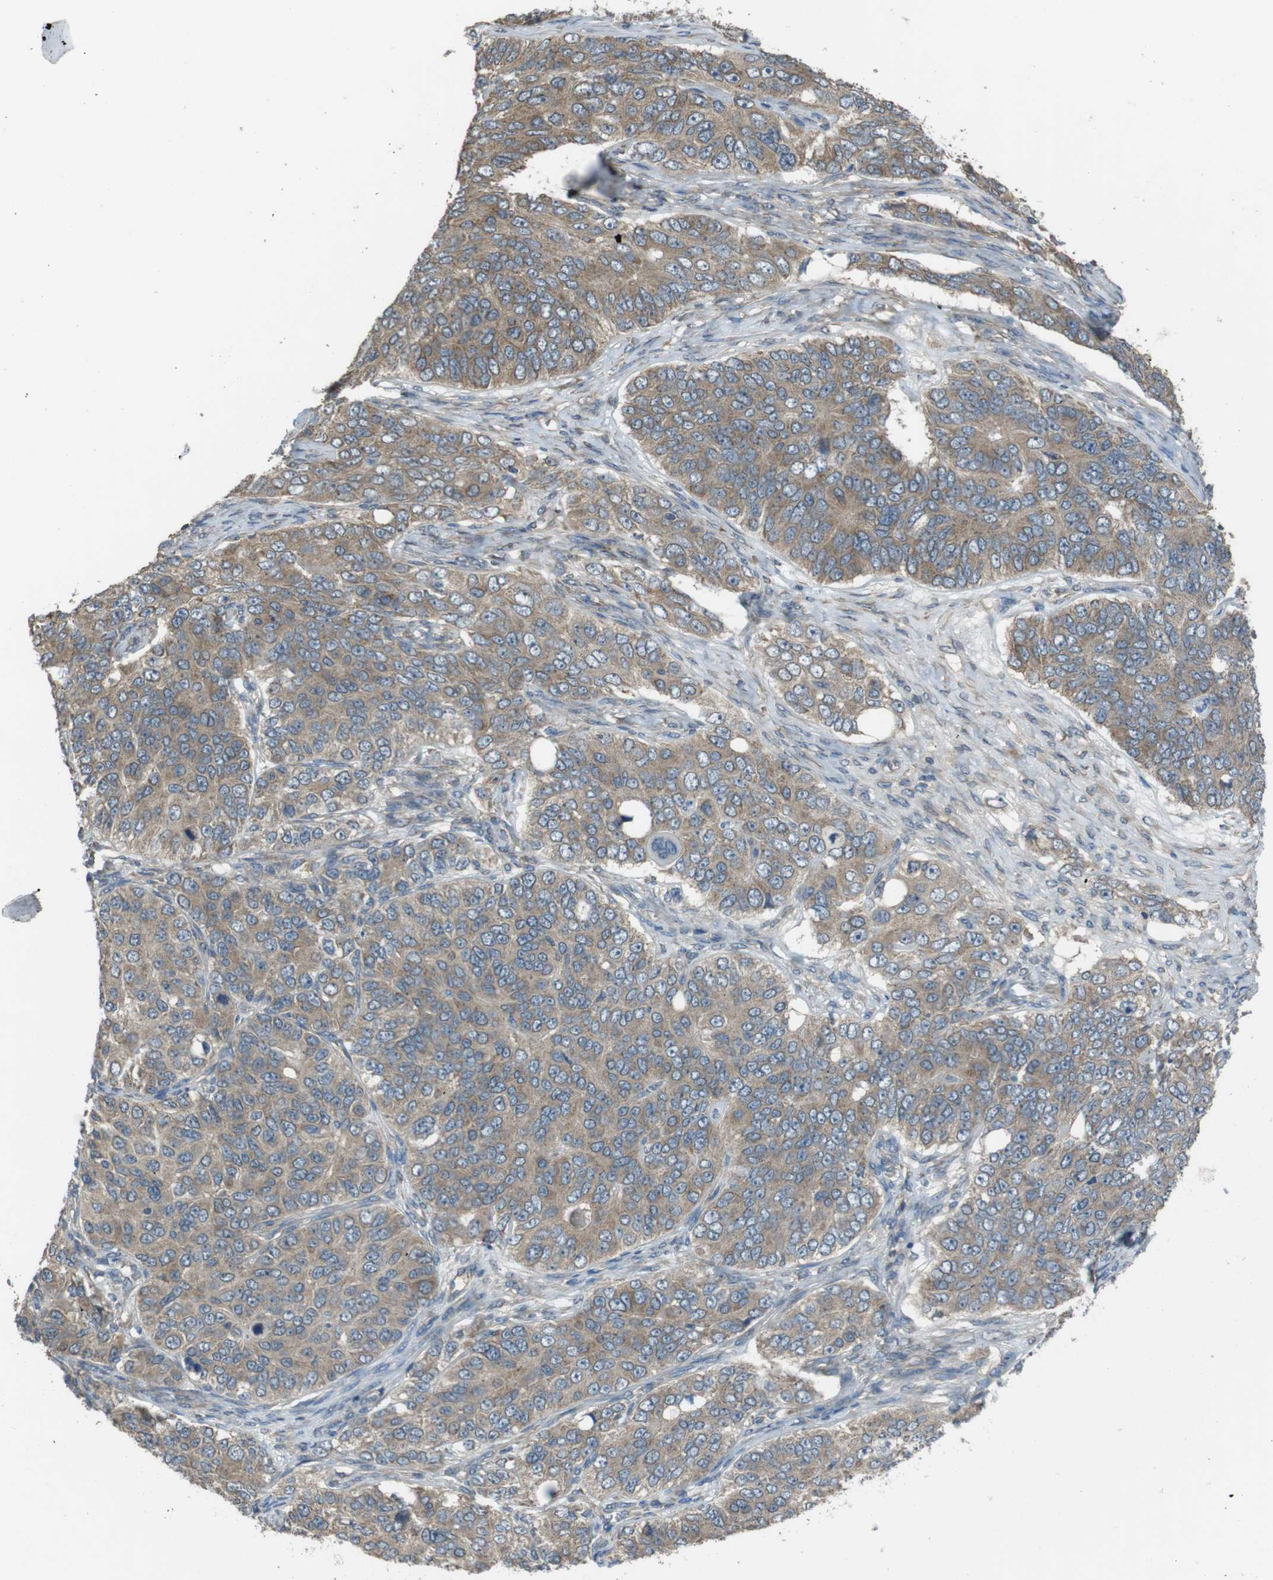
{"staining": {"intensity": "weak", "quantity": ">75%", "location": "cytoplasmic/membranous"}, "tissue": "ovarian cancer", "cell_type": "Tumor cells", "image_type": "cancer", "snomed": [{"axis": "morphology", "description": "Carcinoma, endometroid"}, {"axis": "topography", "description": "Ovary"}], "caption": "Ovarian cancer tissue demonstrates weak cytoplasmic/membranous positivity in about >75% of tumor cells, visualized by immunohistochemistry. The protein is shown in brown color, while the nuclei are stained blue.", "gene": "FUT2", "patient": {"sex": "female", "age": 51}}